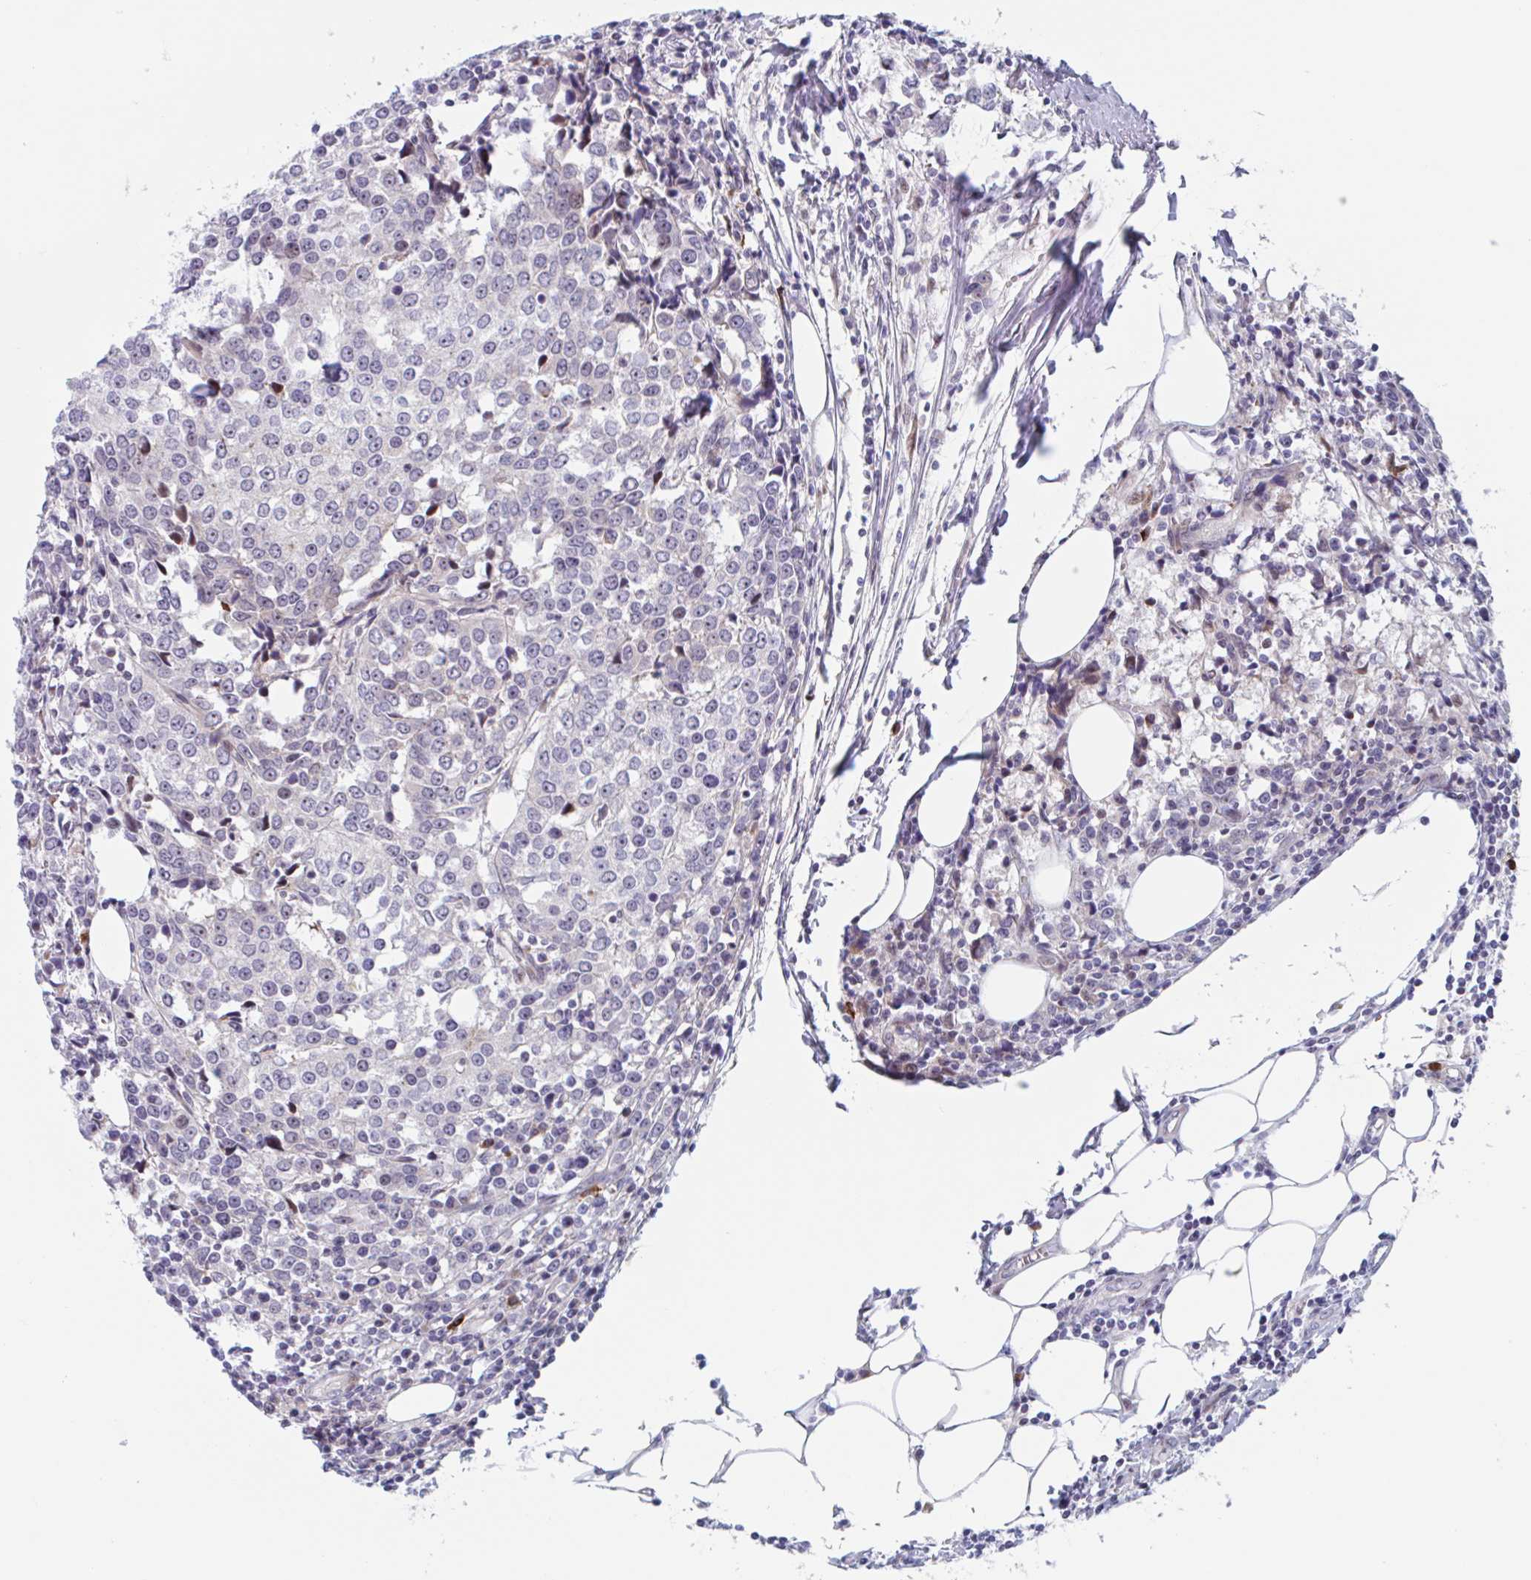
{"staining": {"intensity": "negative", "quantity": "none", "location": "none"}, "tissue": "breast cancer", "cell_type": "Tumor cells", "image_type": "cancer", "snomed": [{"axis": "morphology", "description": "Duct carcinoma"}, {"axis": "topography", "description": "Breast"}], "caption": "IHC of breast intraductal carcinoma displays no expression in tumor cells.", "gene": "DUXA", "patient": {"sex": "female", "age": 80}}